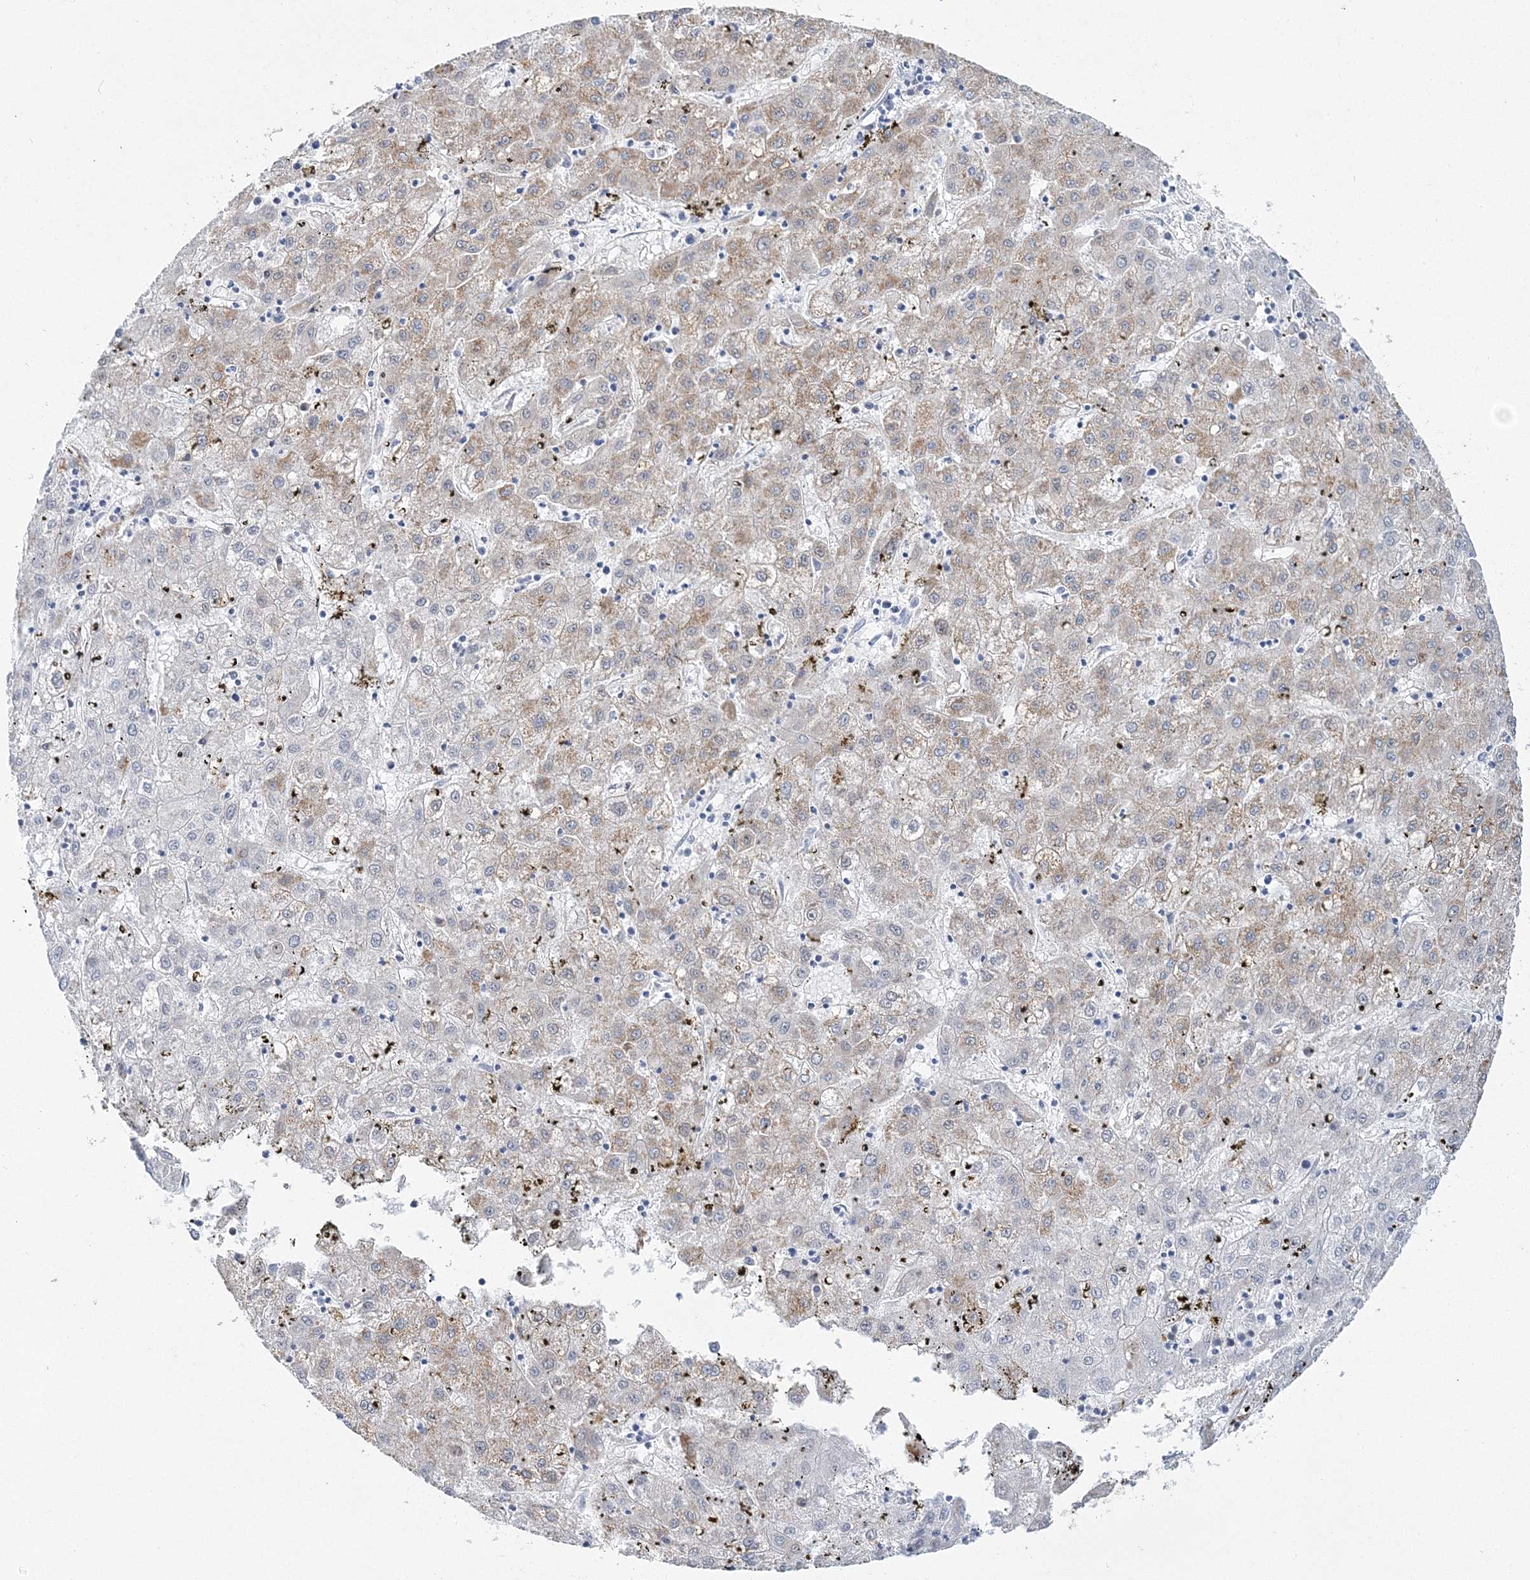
{"staining": {"intensity": "moderate", "quantity": "25%-75%", "location": "cytoplasmic/membranous"}, "tissue": "liver cancer", "cell_type": "Tumor cells", "image_type": "cancer", "snomed": [{"axis": "morphology", "description": "Carcinoma, Hepatocellular, NOS"}, {"axis": "topography", "description": "Liver"}], "caption": "Immunohistochemistry image of liver hepatocellular carcinoma stained for a protein (brown), which demonstrates medium levels of moderate cytoplasmic/membranous staining in approximately 25%-75% of tumor cells.", "gene": "HIBCH", "patient": {"sex": "male", "age": 72}}